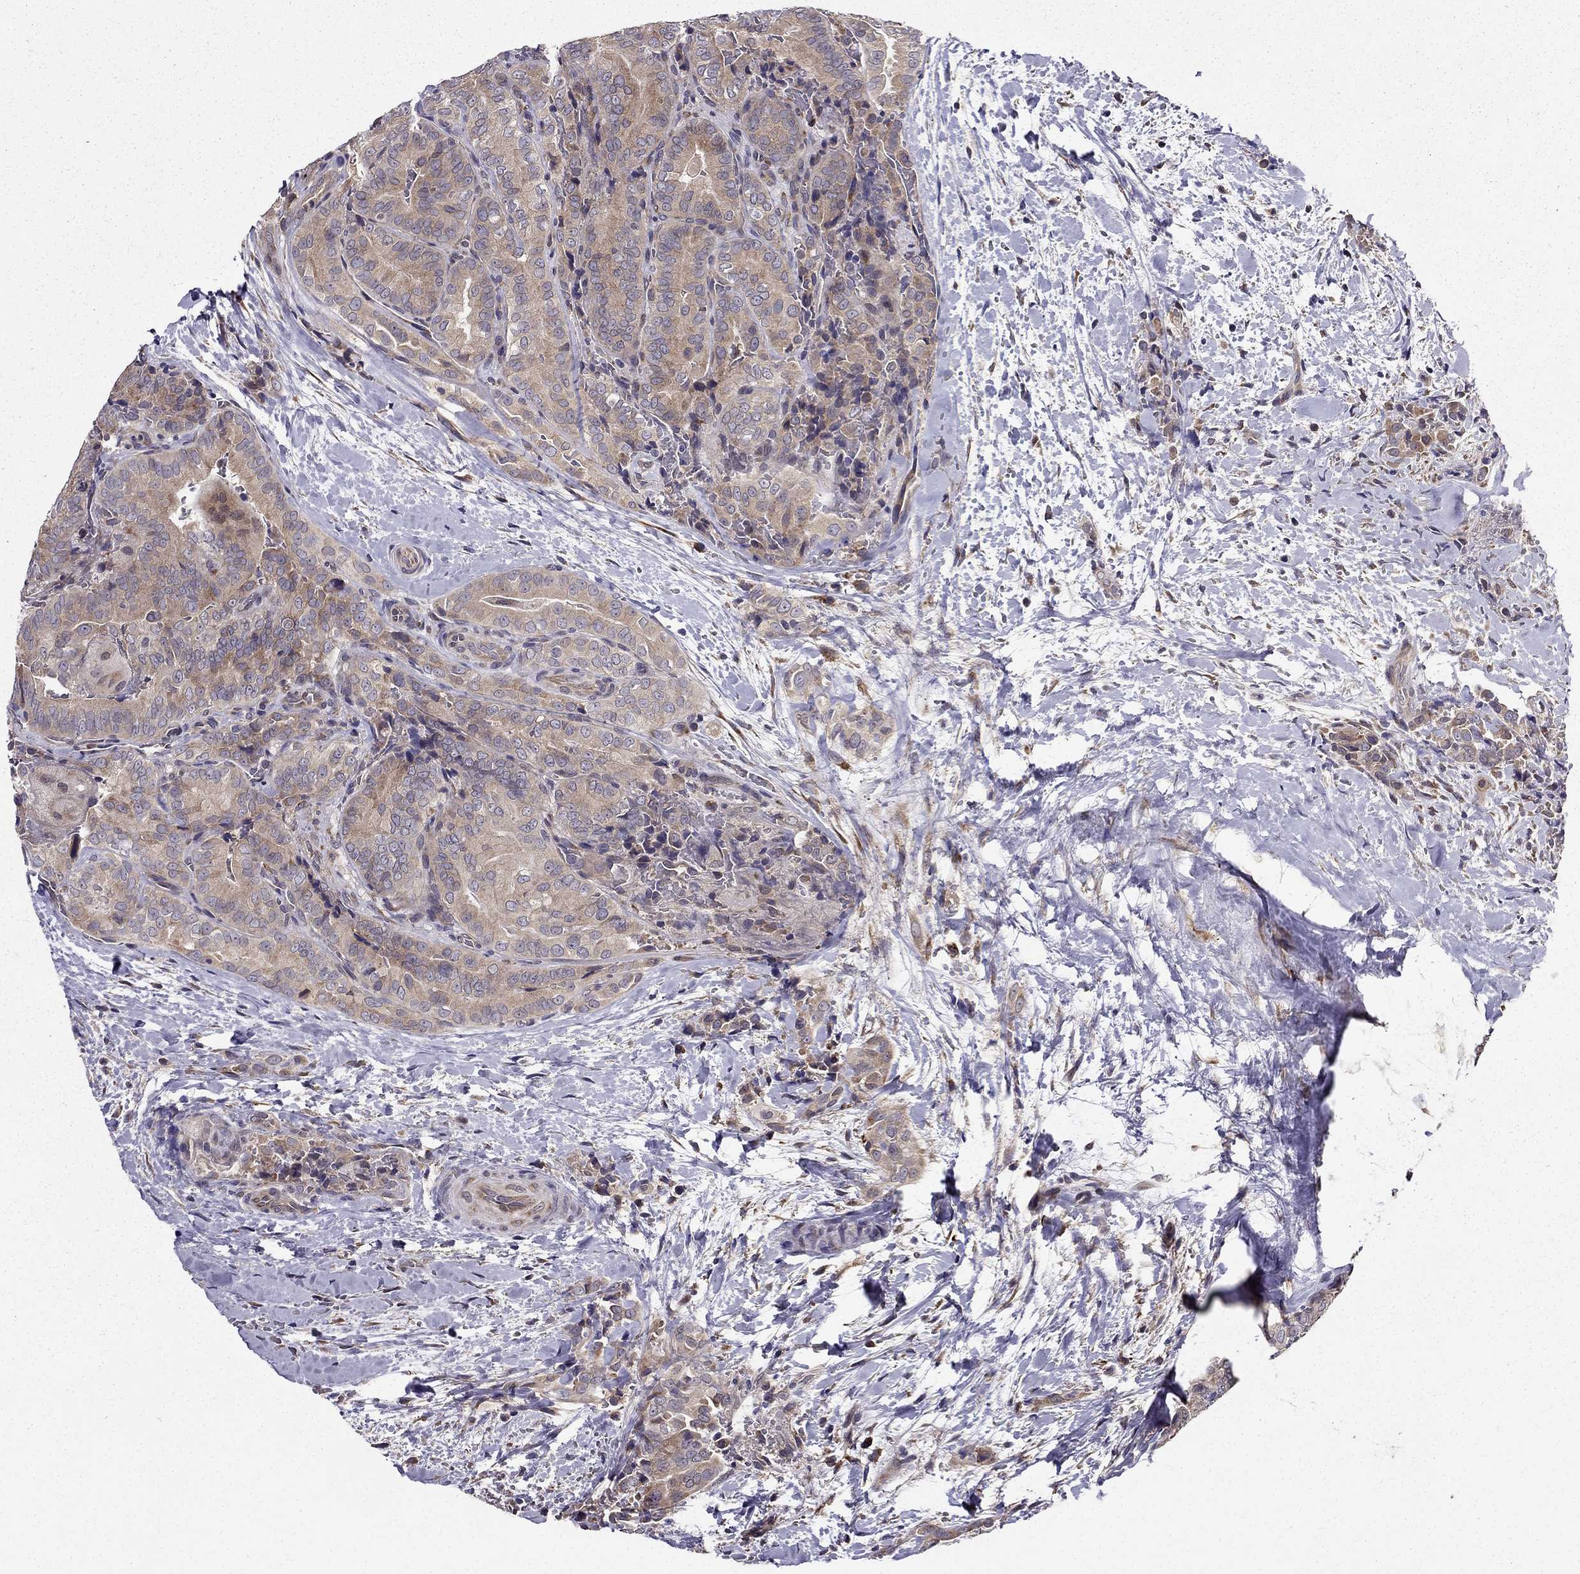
{"staining": {"intensity": "weak", "quantity": "25%-75%", "location": "cytoplasmic/membranous"}, "tissue": "thyroid cancer", "cell_type": "Tumor cells", "image_type": "cancer", "snomed": [{"axis": "morphology", "description": "Papillary adenocarcinoma, NOS"}, {"axis": "topography", "description": "Thyroid gland"}], "caption": "IHC histopathology image of thyroid cancer (papillary adenocarcinoma) stained for a protein (brown), which reveals low levels of weak cytoplasmic/membranous positivity in about 25%-75% of tumor cells.", "gene": "ARHGEF28", "patient": {"sex": "male", "age": 61}}